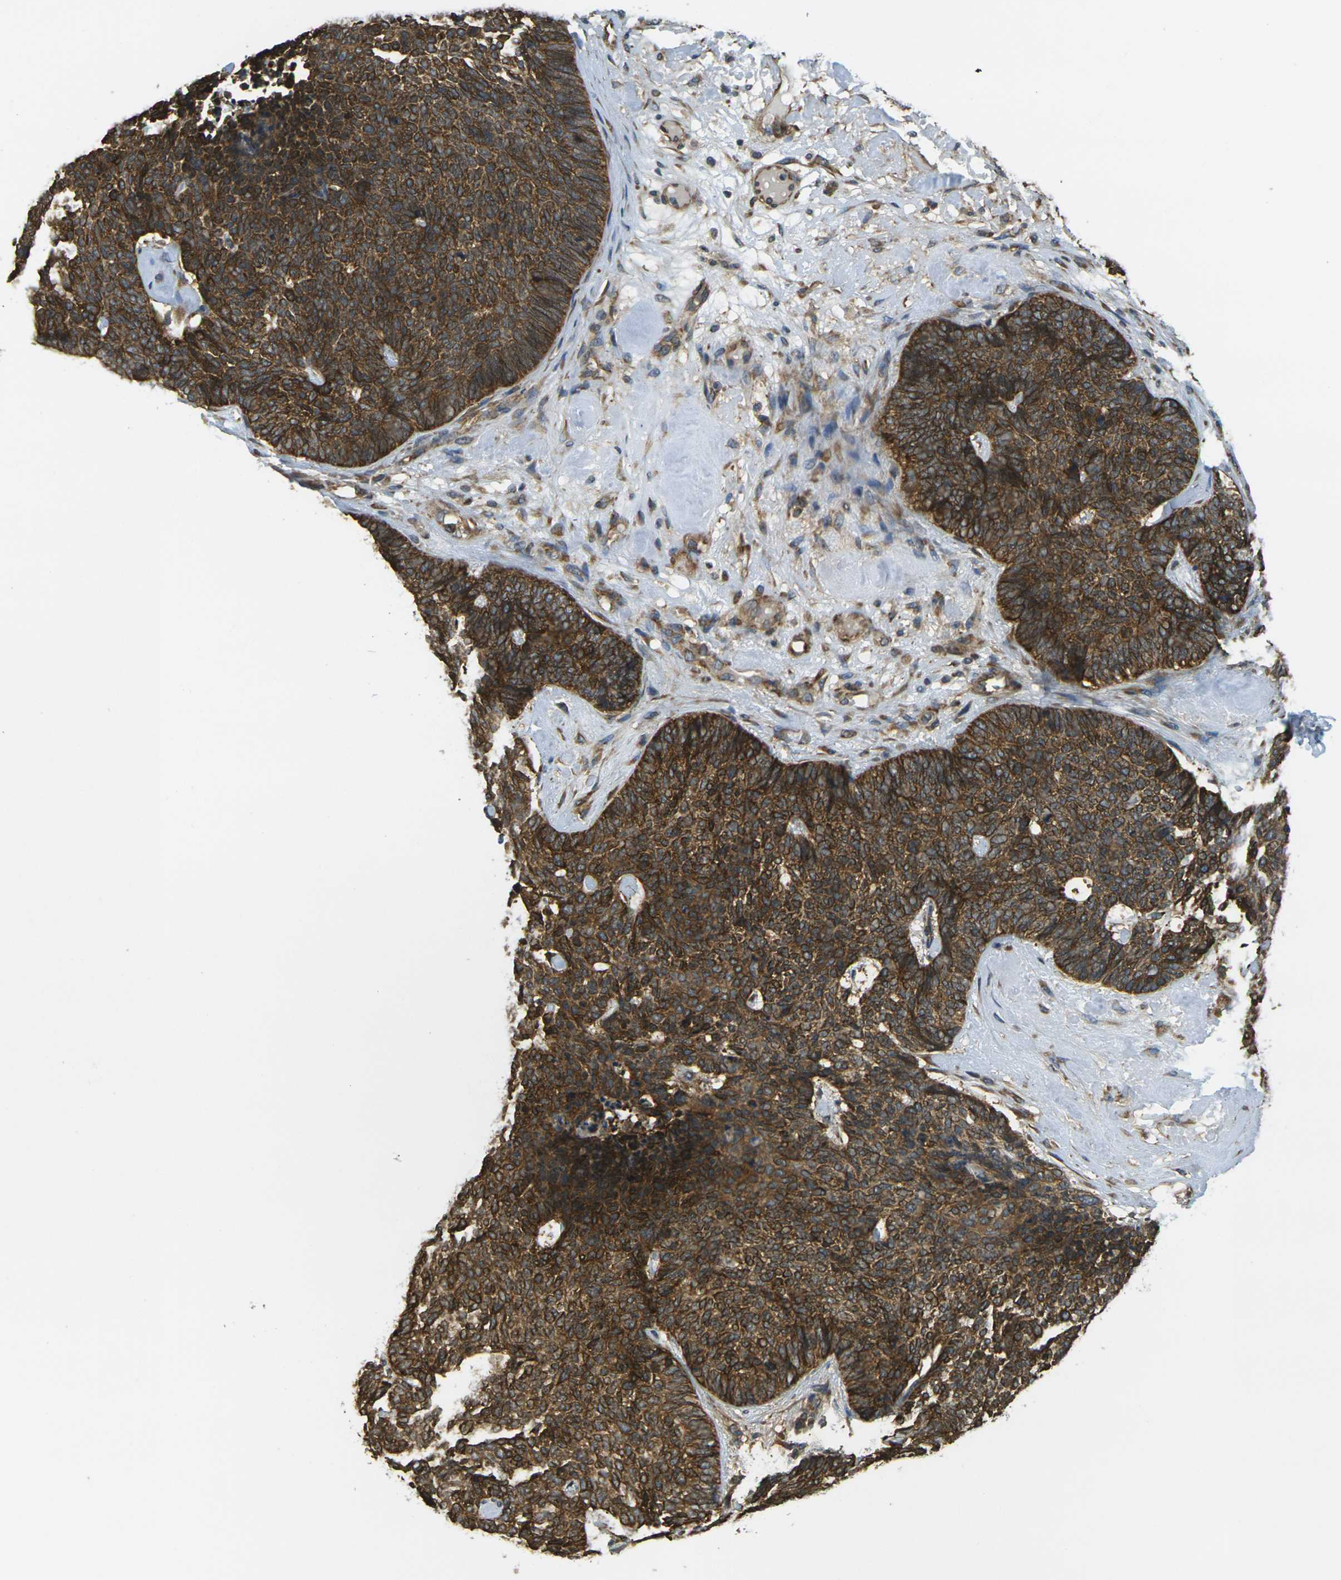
{"staining": {"intensity": "strong", "quantity": ">75%", "location": "cytoplasmic/membranous"}, "tissue": "skin cancer", "cell_type": "Tumor cells", "image_type": "cancer", "snomed": [{"axis": "morphology", "description": "Basal cell carcinoma"}, {"axis": "topography", "description": "Skin"}], "caption": "A high amount of strong cytoplasmic/membranous staining is identified in about >75% of tumor cells in skin cancer tissue. The staining was performed using DAB (3,3'-diaminobenzidine) to visualize the protein expression in brown, while the nuclei were stained in blue with hematoxylin (Magnification: 20x).", "gene": "CAST", "patient": {"sex": "female", "age": 84}}